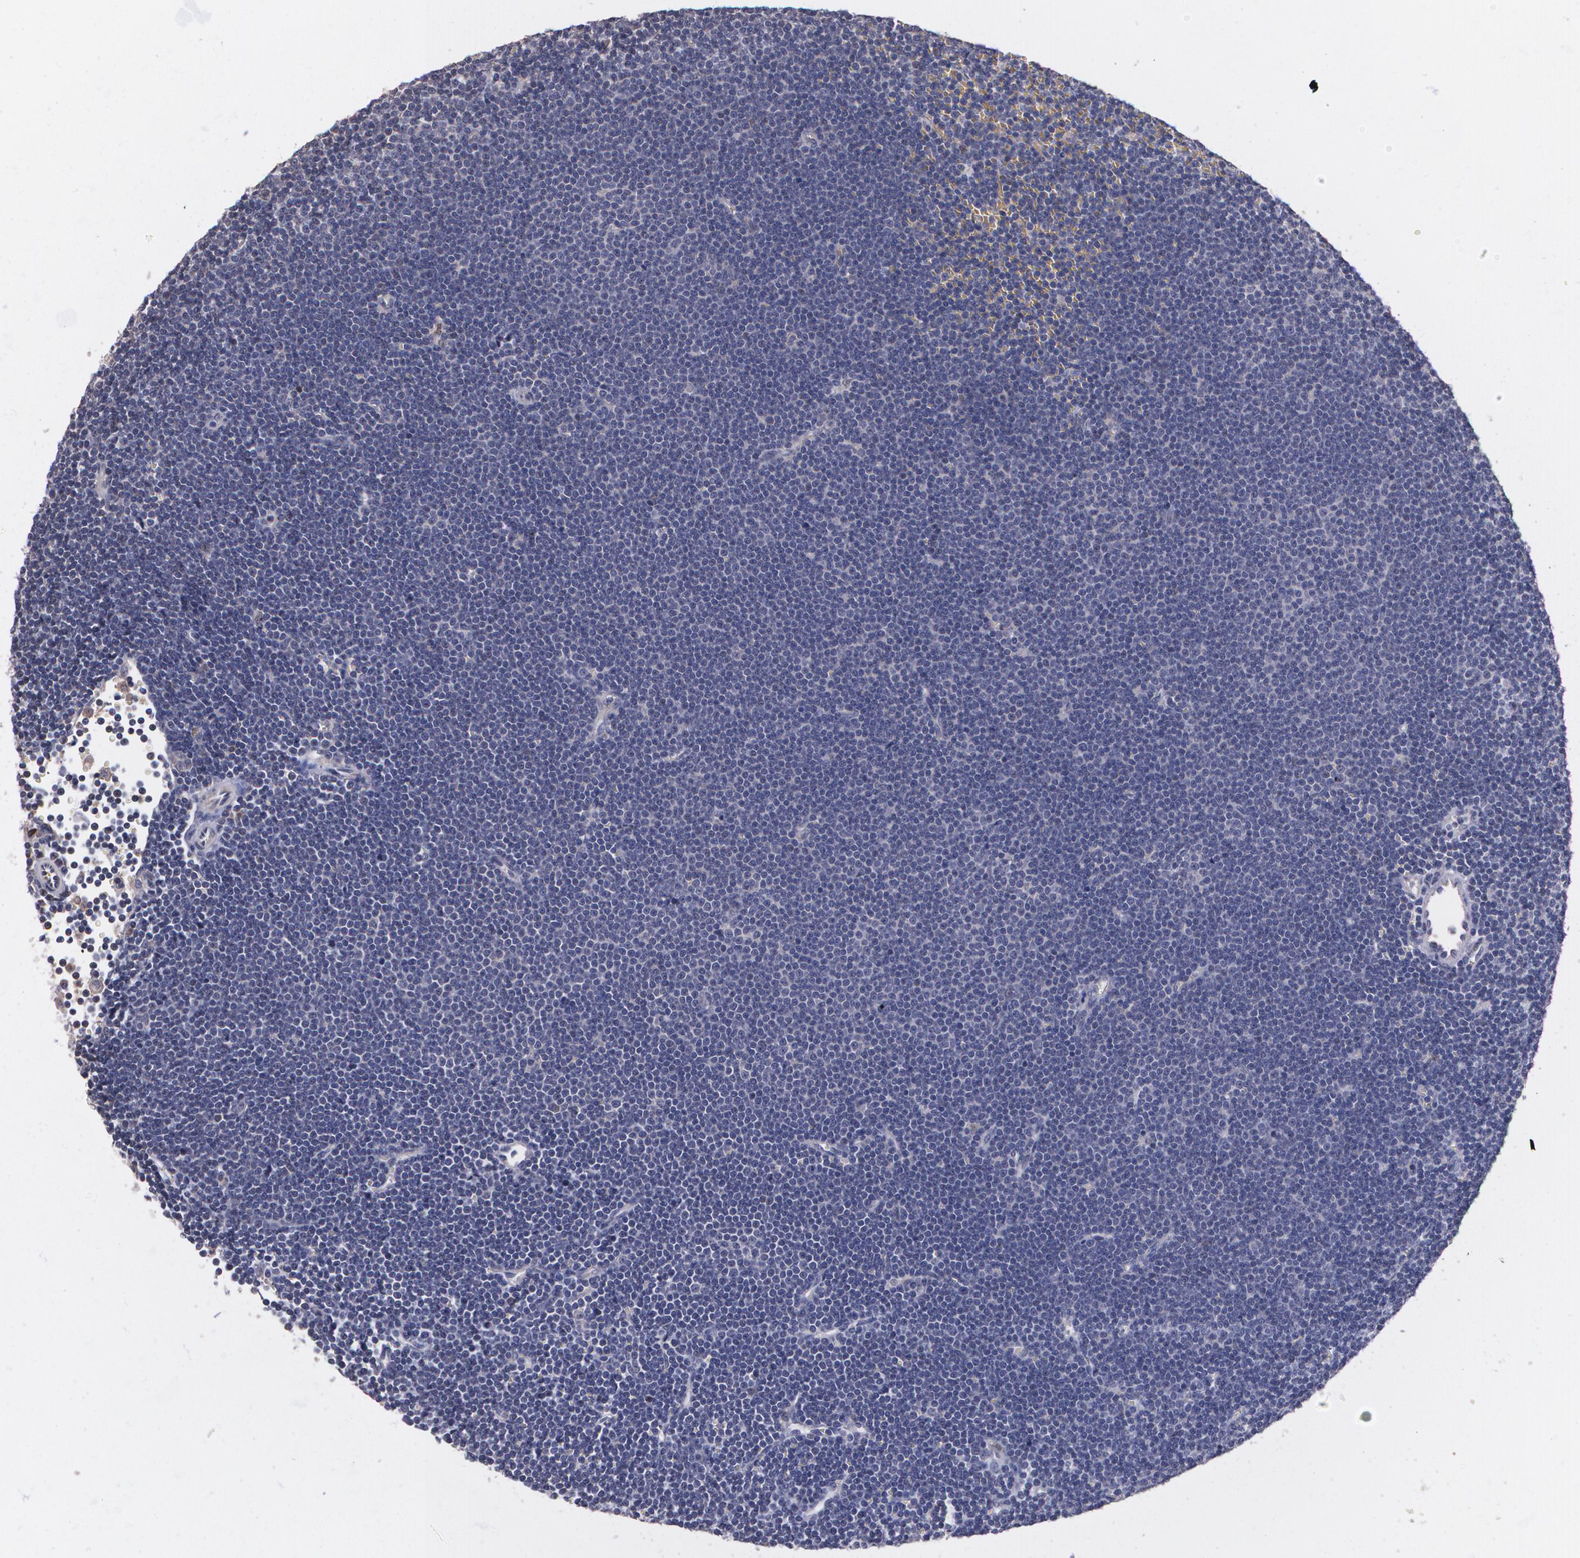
{"staining": {"intensity": "weak", "quantity": "<25%", "location": "cytoplasmic/membranous"}, "tissue": "lymphoma", "cell_type": "Tumor cells", "image_type": "cancer", "snomed": [{"axis": "morphology", "description": "Malignant lymphoma, non-Hodgkin's type, Low grade"}, {"axis": "topography", "description": "Lymph node"}], "caption": "Tumor cells show no significant positivity in low-grade malignant lymphoma, non-Hodgkin's type.", "gene": "ATF3", "patient": {"sex": "female", "age": 73}}